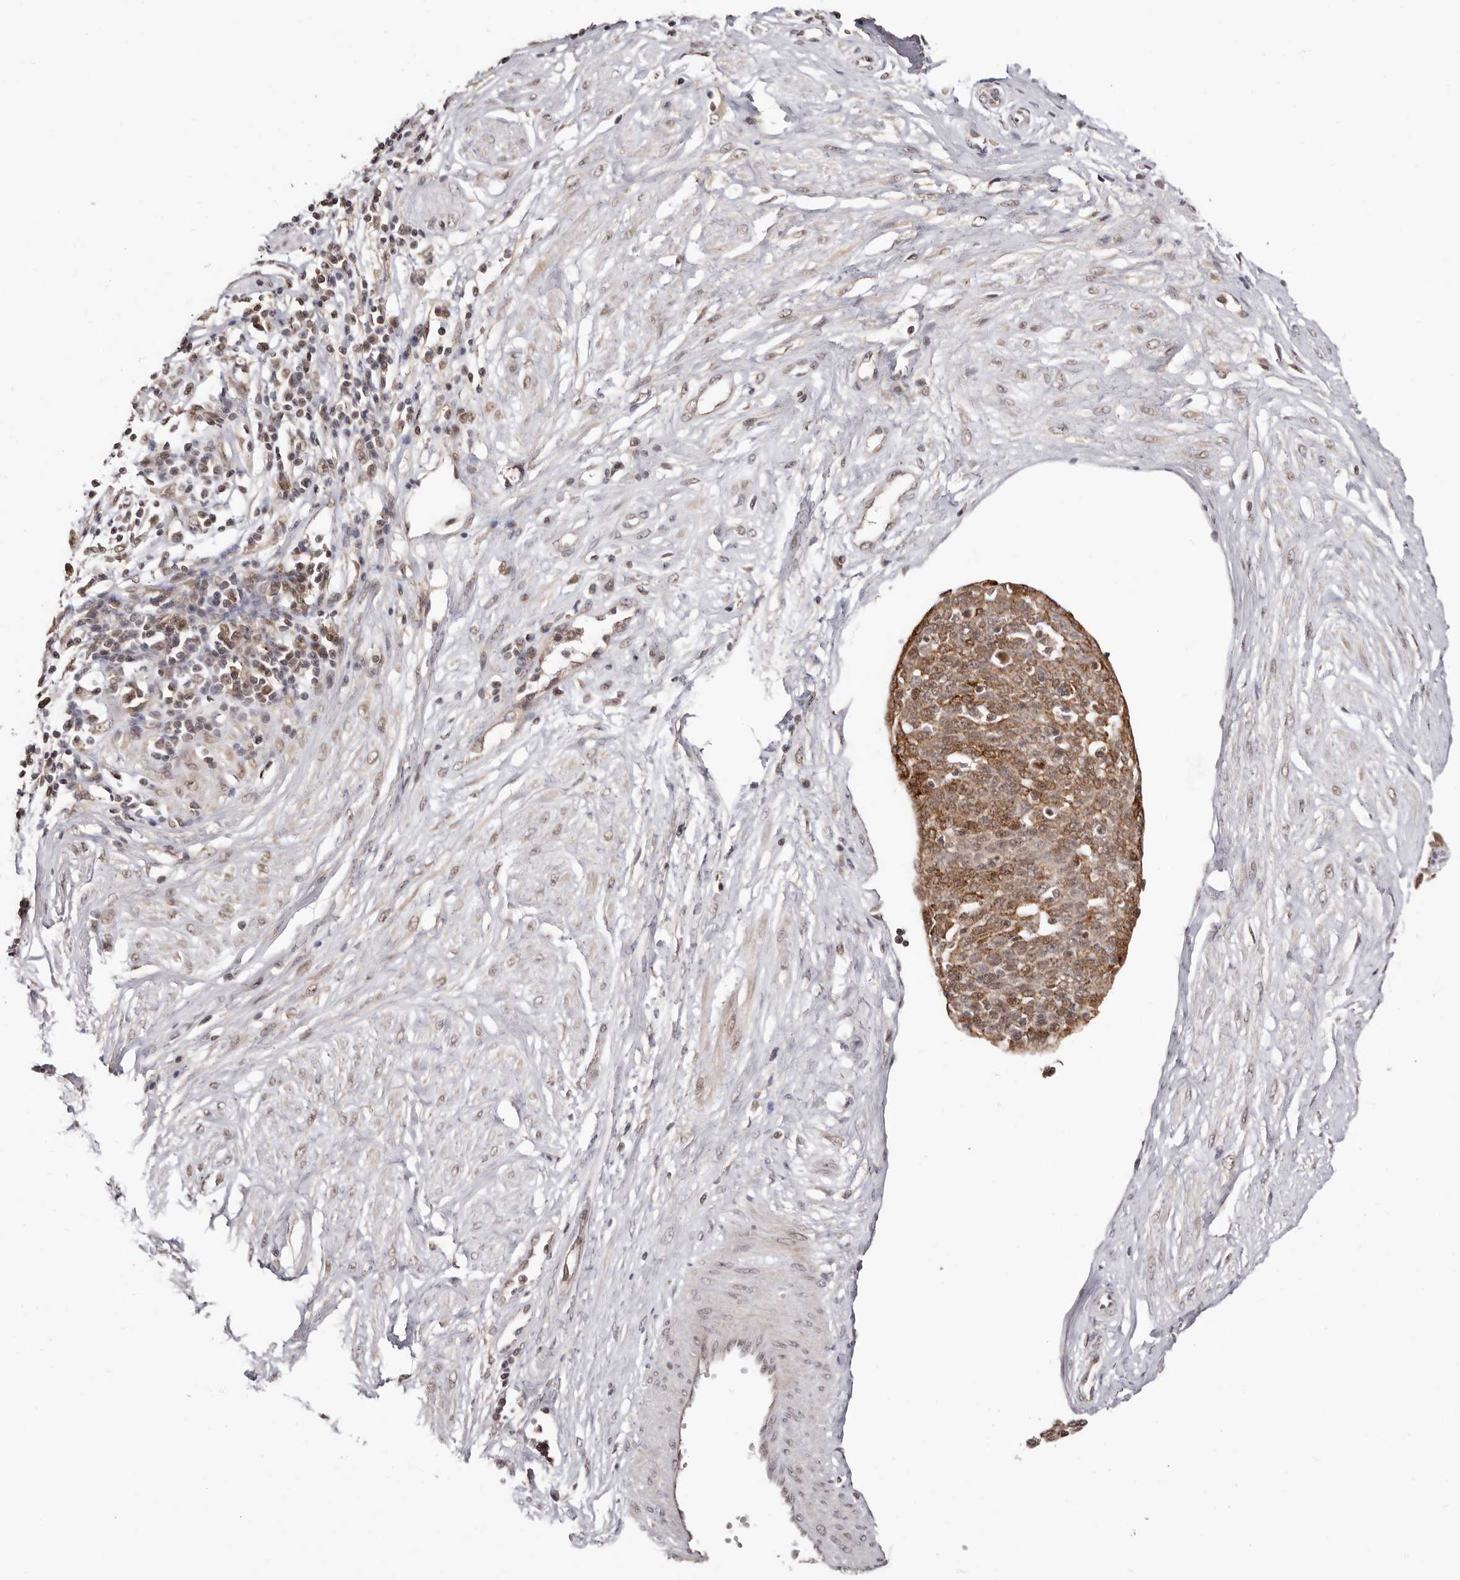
{"staining": {"intensity": "moderate", "quantity": ">75%", "location": "cytoplasmic/membranous,nuclear"}, "tissue": "cervical cancer", "cell_type": "Tumor cells", "image_type": "cancer", "snomed": [{"axis": "morphology", "description": "Squamous cell carcinoma, NOS"}, {"axis": "topography", "description": "Cervix"}], "caption": "Squamous cell carcinoma (cervical) was stained to show a protein in brown. There is medium levels of moderate cytoplasmic/membranous and nuclear expression in approximately >75% of tumor cells.", "gene": "MED8", "patient": {"sex": "female", "age": 34}}